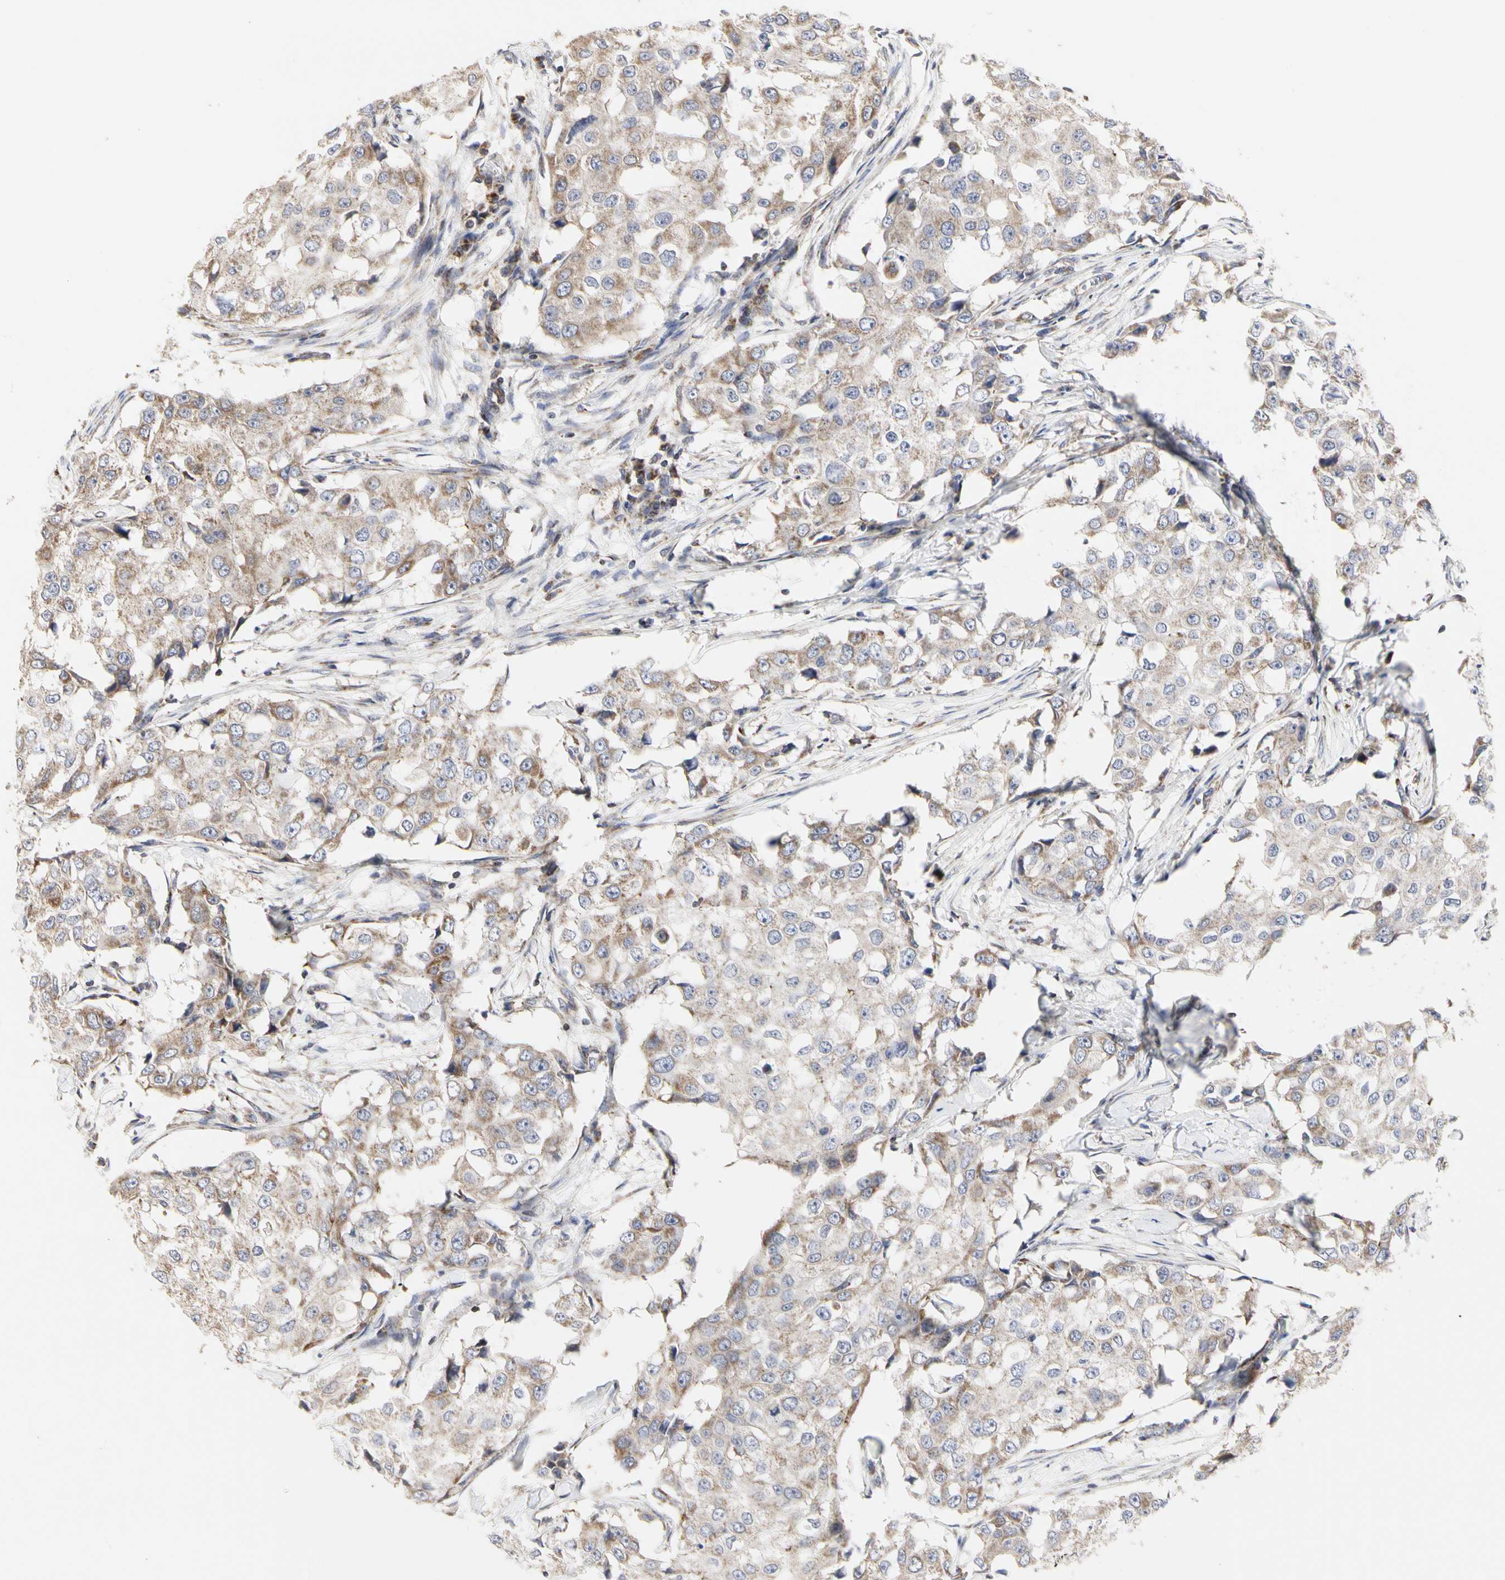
{"staining": {"intensity": "weak", "quantity": "25%-75%", "location": "cytoplasmic/membranous"}, "tissue": "breast cancer", "cell_type": "Tumor cells", "image_type": "cancer", "snomed": [{"axis": "morphology", "description": "Duct carcinoma"}, {"axis": "topography", "description": "Breast"}], "caption": "Immunohistochemistry (IHC) image of intraductal carcinoma (breast) stained for a protein (brown), which reveals low levels of weak cytoplasmic/membranous expression in approximately 25%-75% of tumor cells.", "gene": "TSKU", "patient": {"sex": "female", "age": 27}}